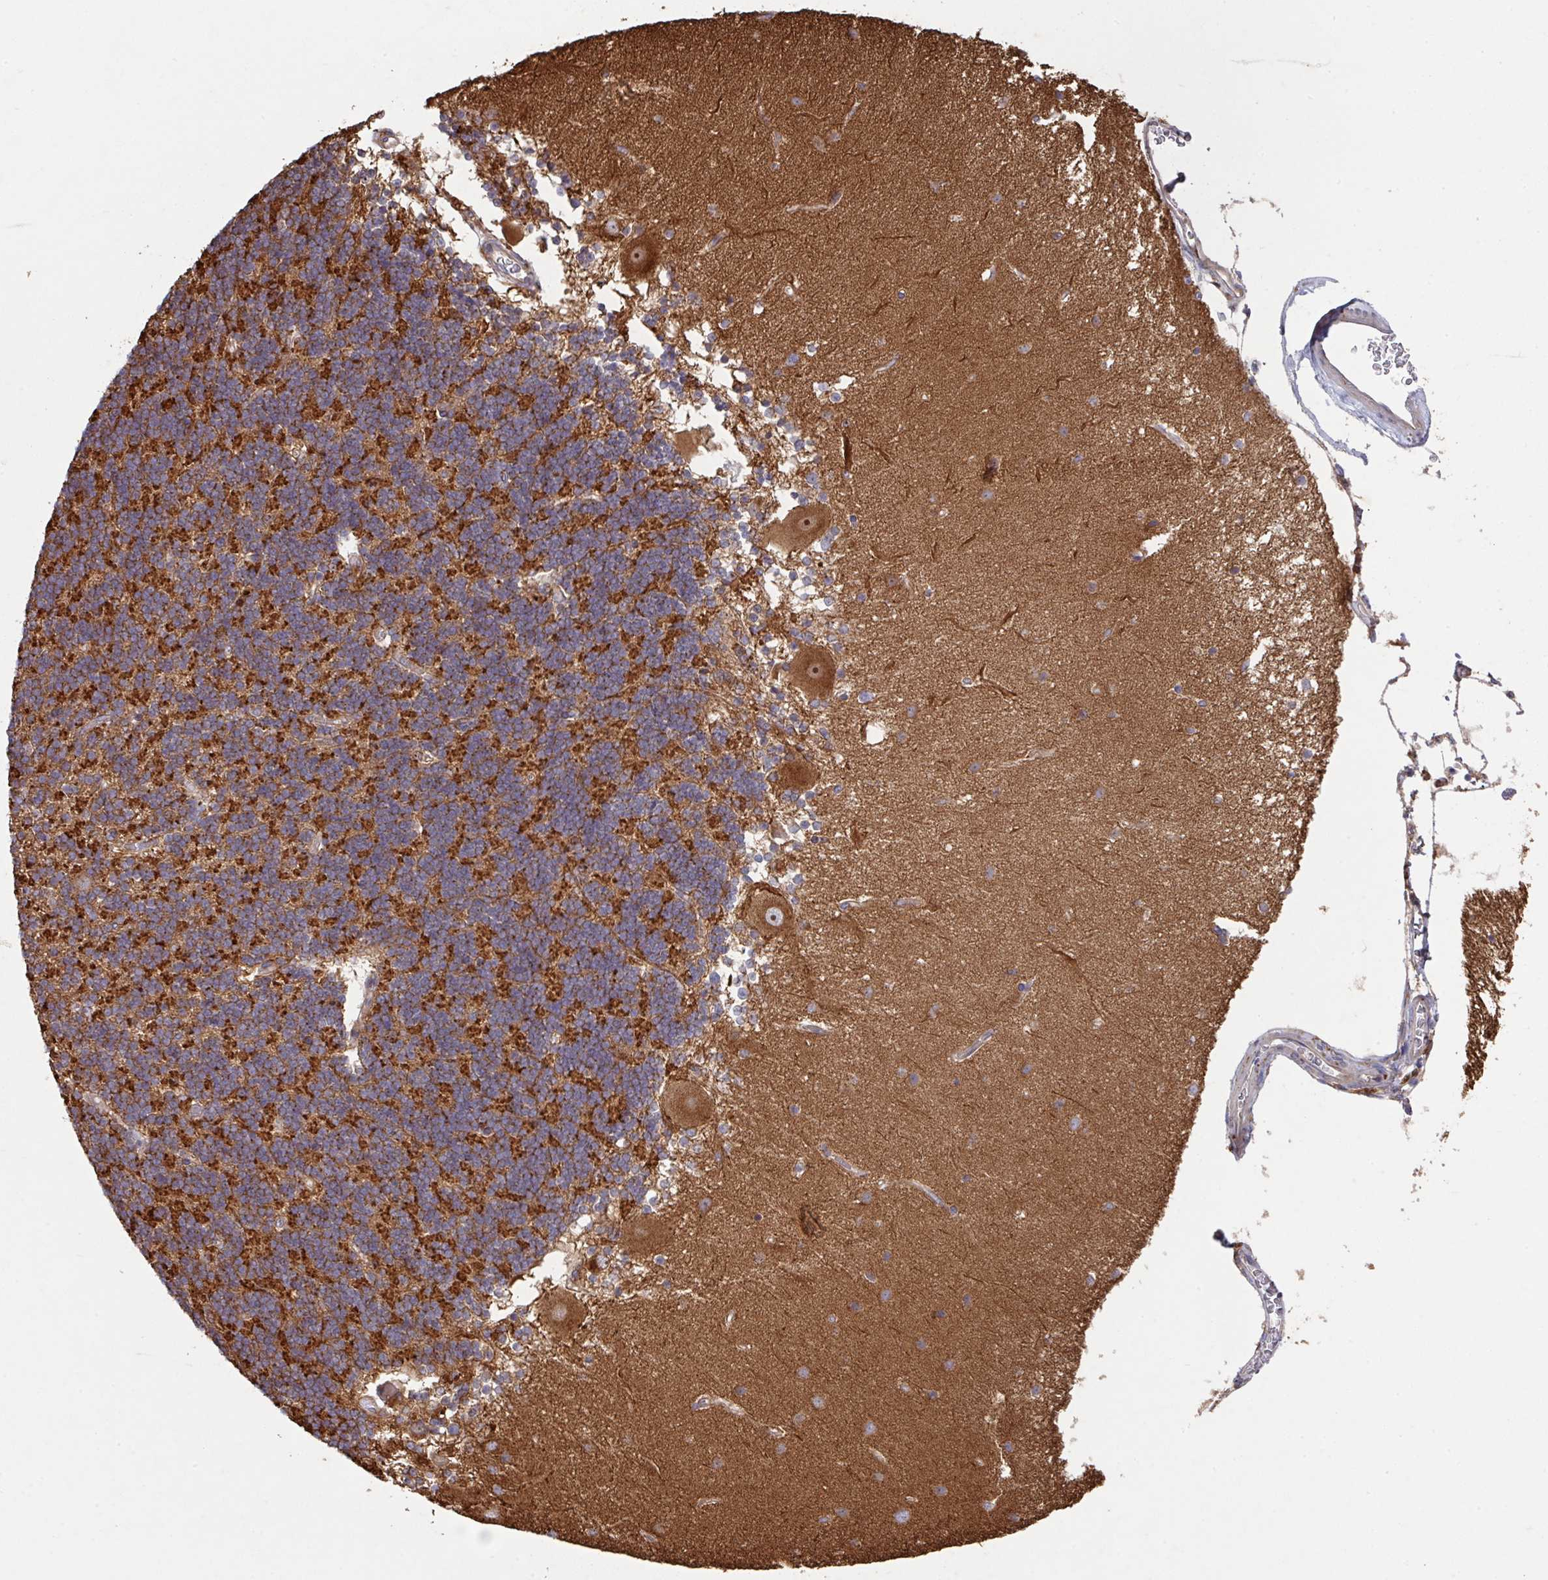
{"staining": {"intensity": "strong", "quantity": "25%-75%", "location": "cytoplasmic/membranous"}, "tissue": "cerebellum", "cell_type": "Cells in granular layer", "image_type": "normal", "snomed": [{"axis": "morphology", "description": "Normal tissue, NOS"}, {"axis": "topography", "description": "Cerebellum"}], "caption": "Strong cytoplasmic/membranous staining is identified in approximately 25%-75% of cells in granular layer in unremarkable cerebellum. The staining is performed using DAB brown chromogen to label protein expression. The nuclei are counter-stained blue using hematoxylin.", "gene": "TRIM14", "patient": {"sex": "female", "age": 54}}